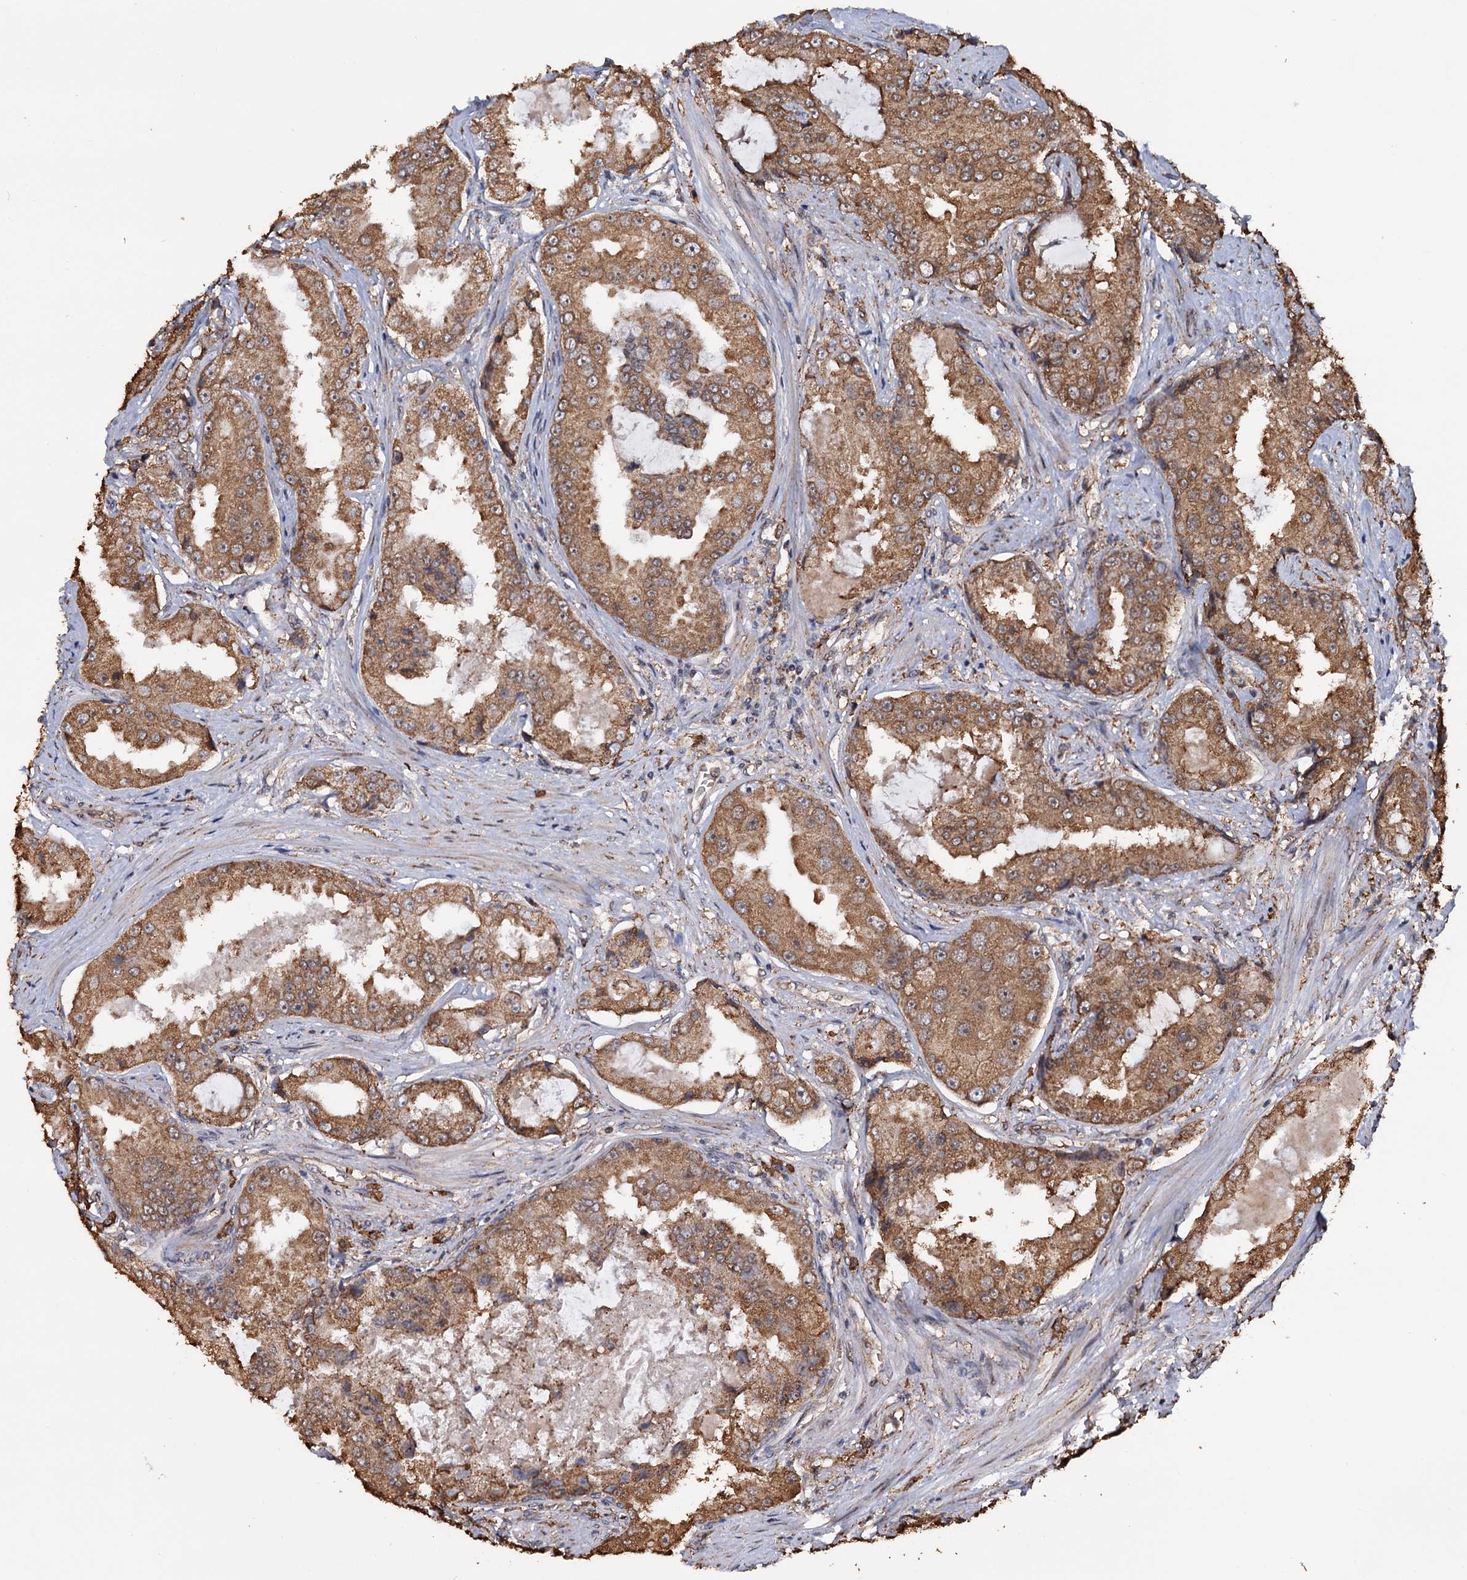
{"staining": {"intensity": "moderate", "quantity": ">75%", "location": "cytoplasmic/membranous"}, "tissue": "prostate cancer", "cell_type": "Tumor cells", "image_type": "cancer", "snomed": [{"axis": "morphology", "description": "Adenocarcinoma, High grade"}, {"axis": "topography", "description": "Prostate"}], "caption": "Human prostate cancer stained with a protein marker displays moderate staining in tumor cells.", "gene": "TBC1D12", "patient": {"sex": "male", "age": 73}}